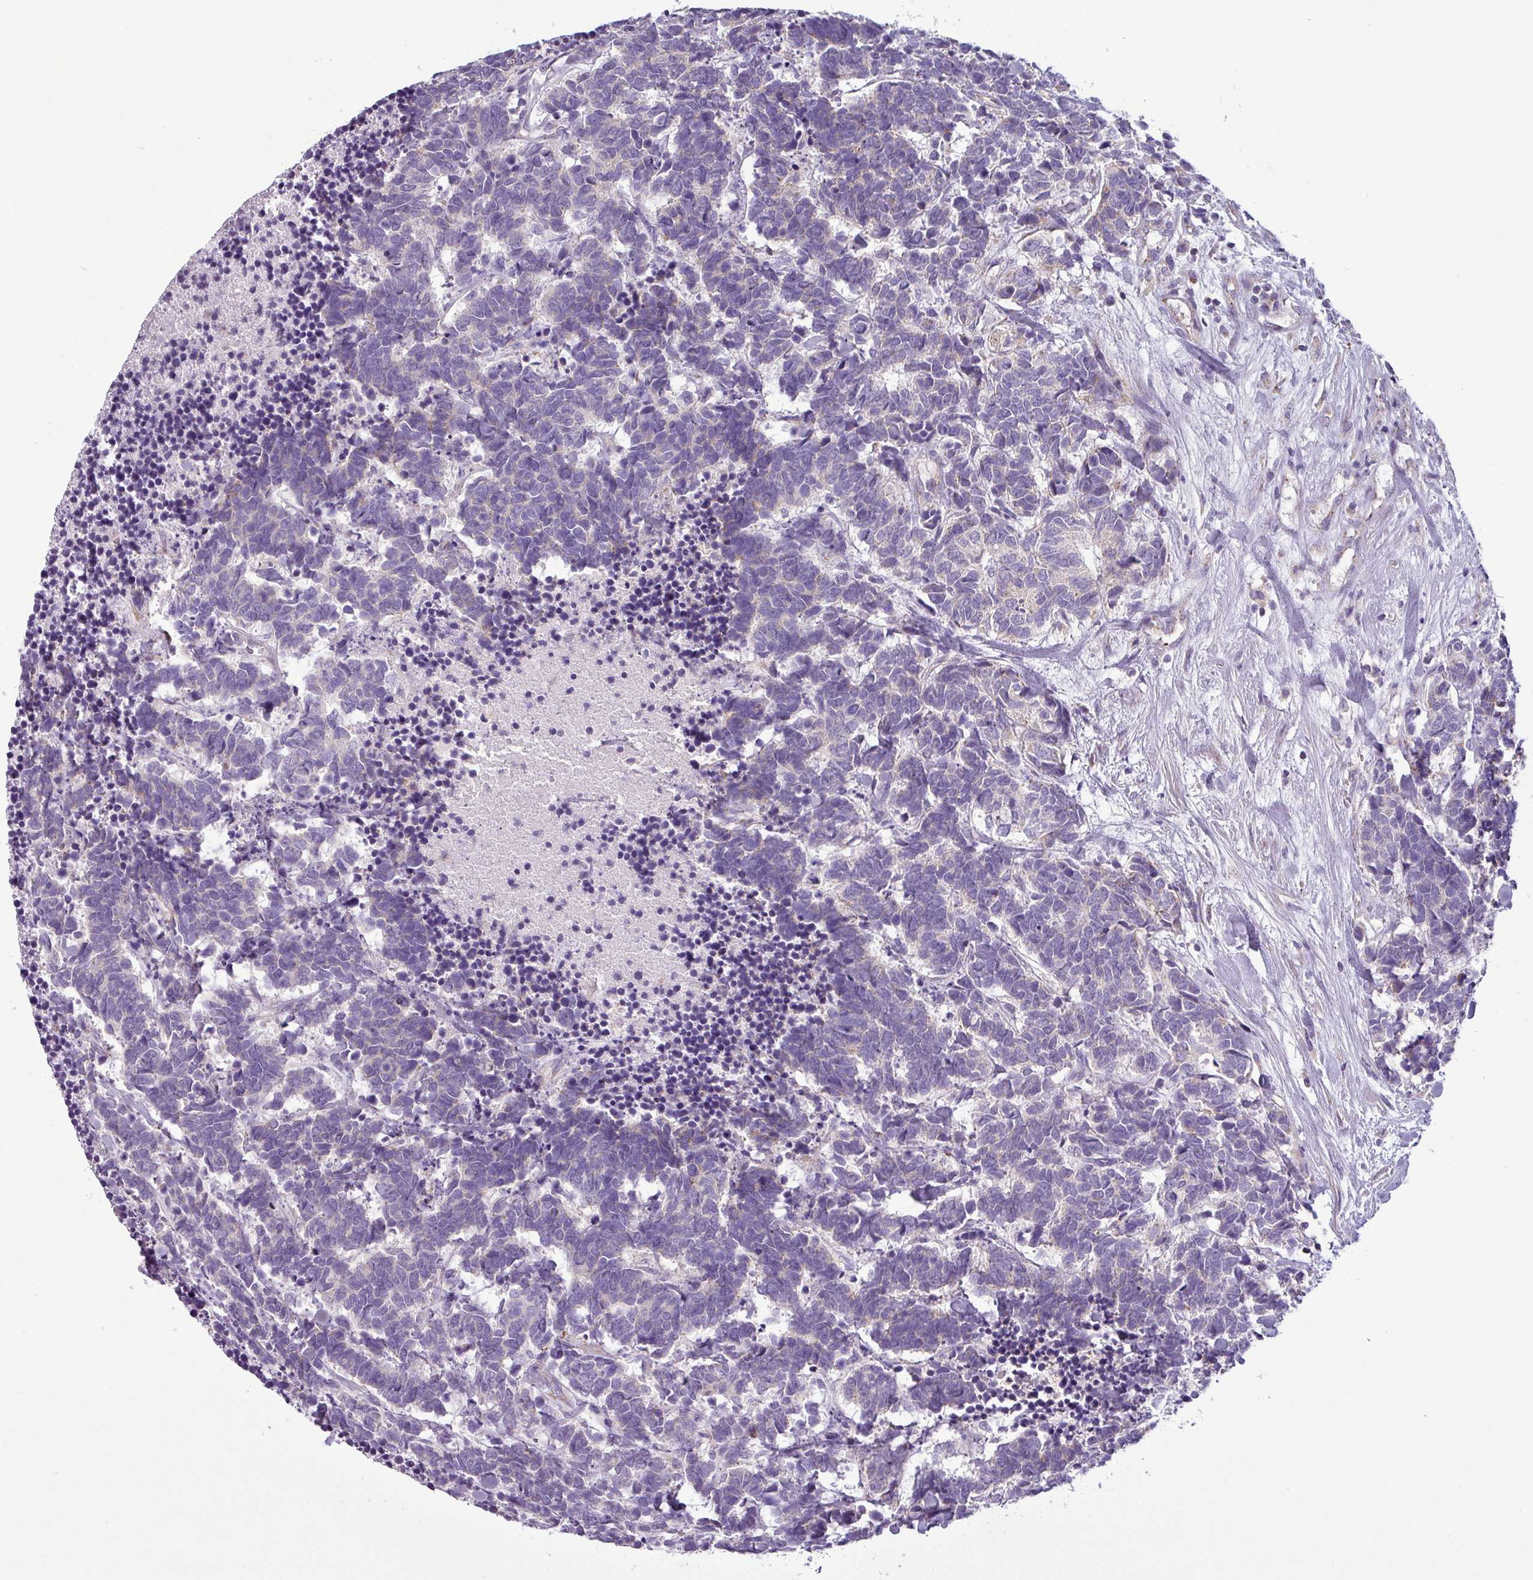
{"staining": {"intensity": "negative", "quantity": "none", "location": "none"}, "tissue": "carcinoid", "cell_type": "Tumor cells", "image_type": "cancer", "snomed": [{"axis": "morphology", "description": "Carcinoma, NOS"}, {"axis": "morphology", "description": "Carcinoid, malignant, NOS"}, {"axis": "topography", "description": "Urinary bladder"}], "caption": "Tumor cells are negative for protein expression in human carcinoid.", "gene": "PNMA6A", "patient": {"sex": "male", "age": 57}}